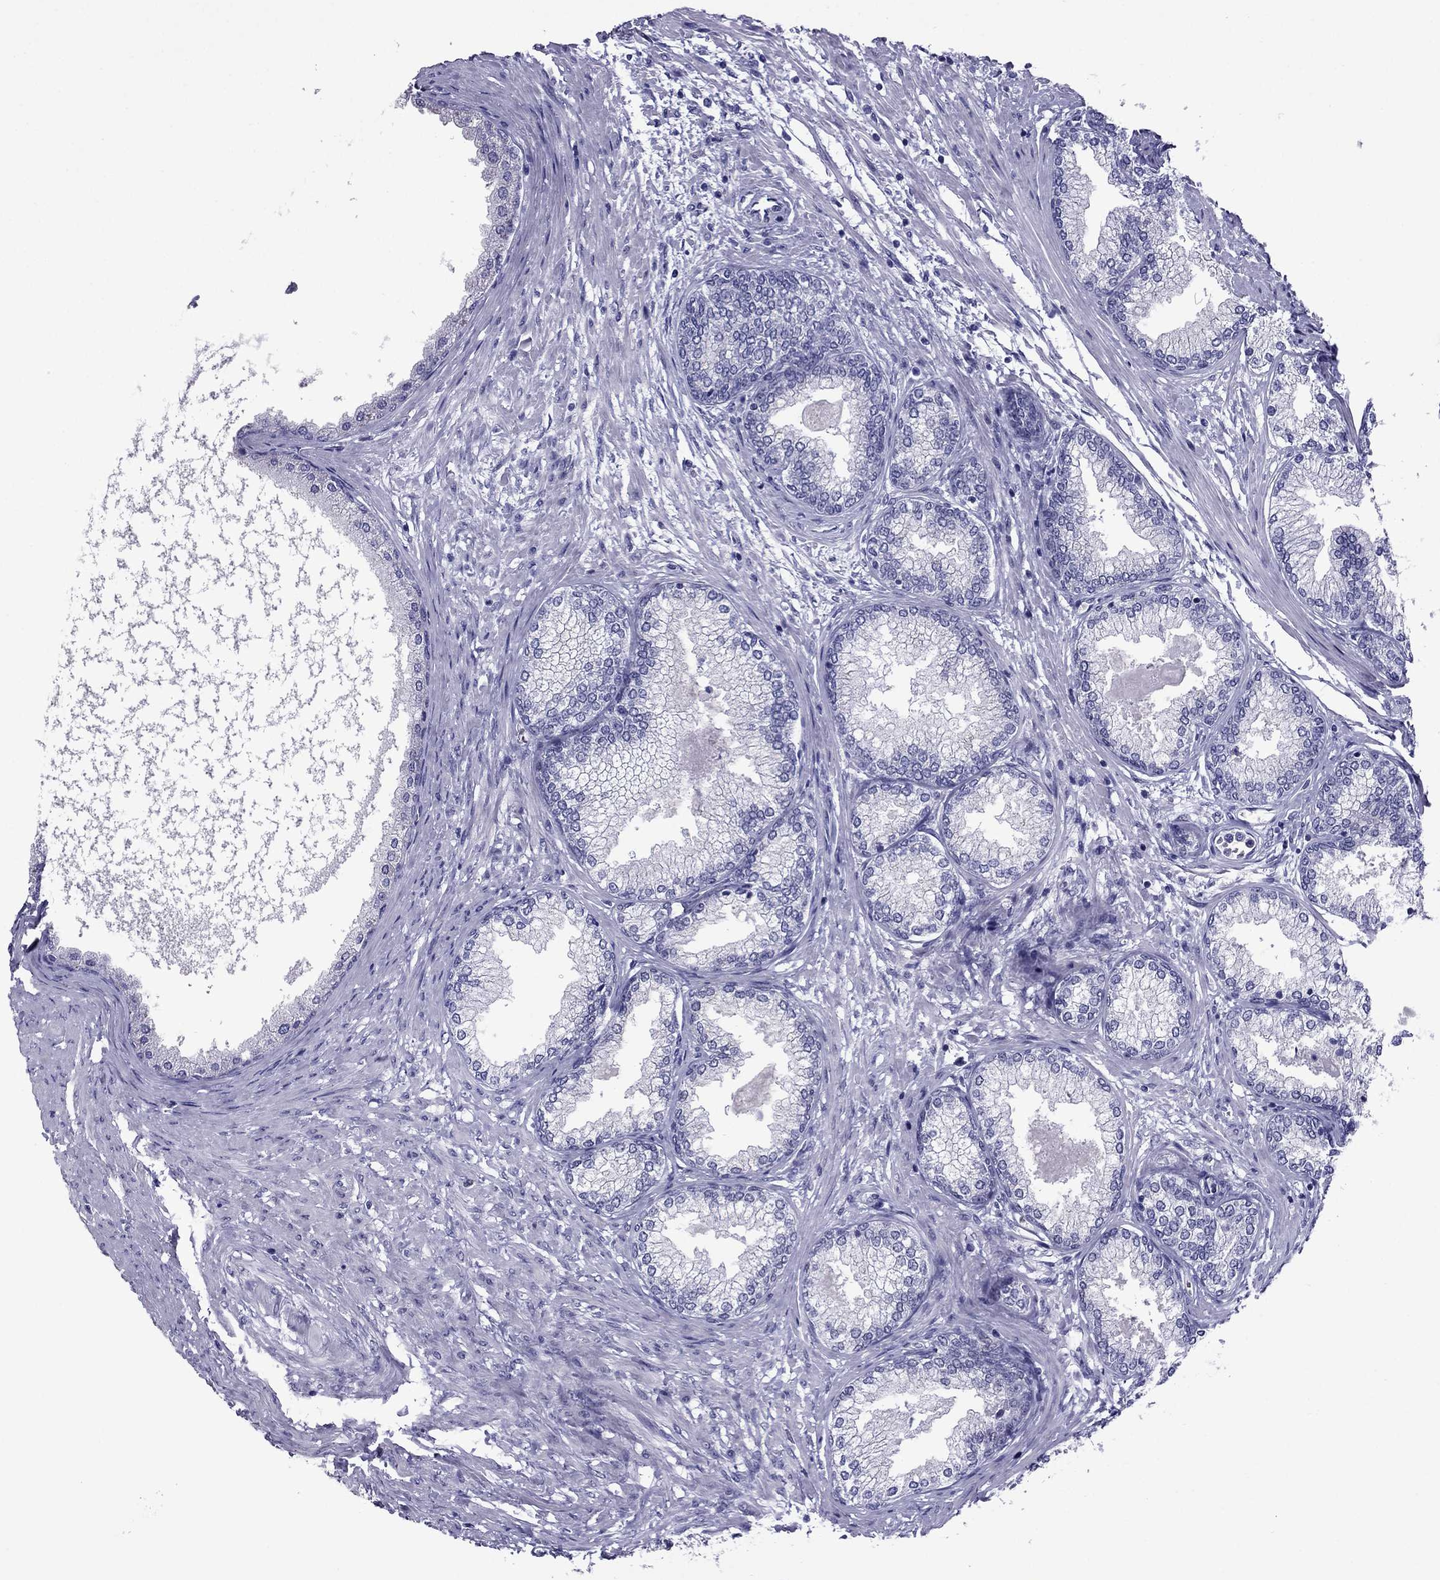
{"staining": {"intensity": "negative", "quantity": "none", "location": "none"}, "tissue": "prostate", "cell_type": "Glandular cells", "image_type": "normal", "snomed": [{"axis": "morphology", "description": "Normal tissue, NOS"}, {"axis": "topography", "description": "Prostate"}], "caption": "Immunohistochemical staining of unremarkable prostate demonstrates no significant expression in glandular cells. (IHC, brightfield microscopy, high magnification).", "gene": "MYLK3", "patient": {"sex": "male", "age": 72}}